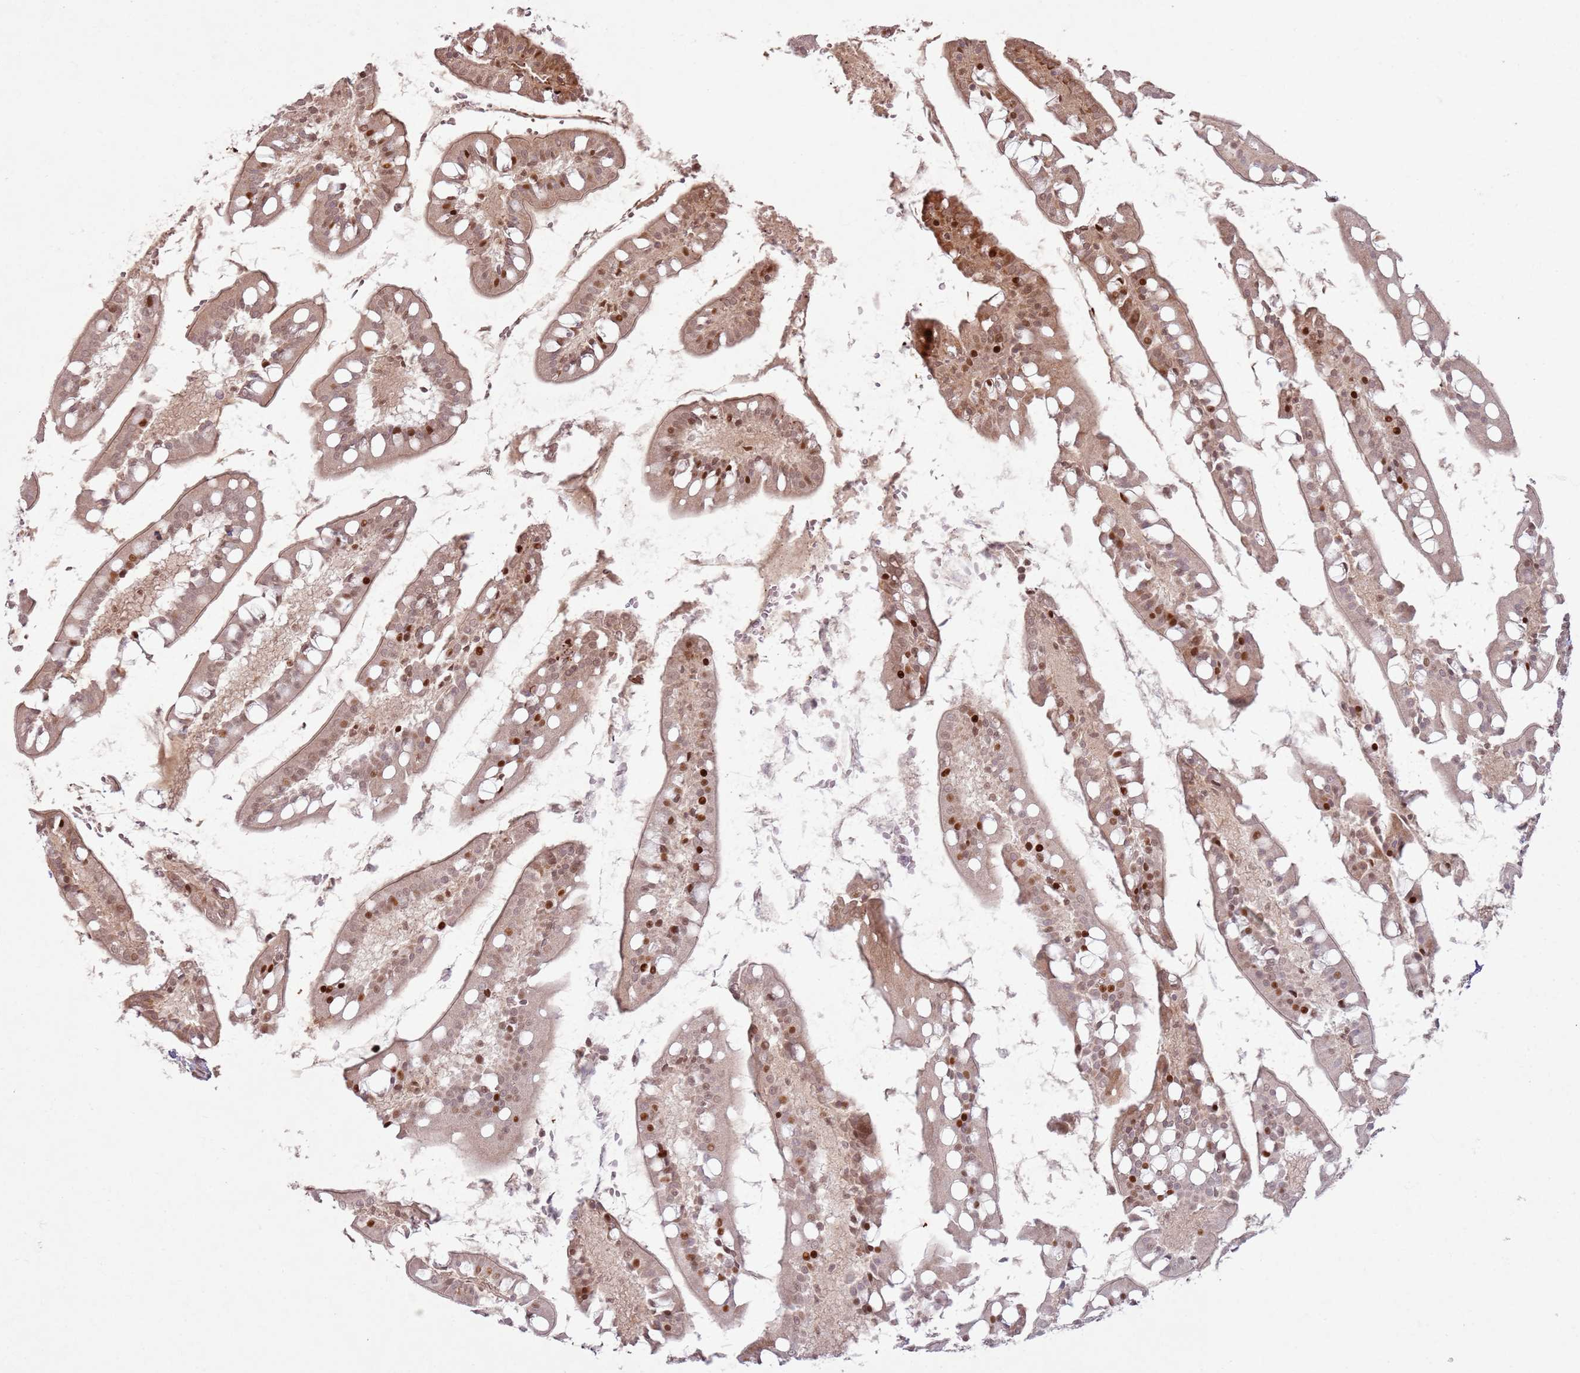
{"staining": {"intensity": "moderate", "quantity": ">75%", "location": "cytoplasmic/membranous,nuclear"}, "tissue": "small intestine", "cell_type": "Glandular cells", "image_type": "normal", "snomed": [{"axis": "morphology", "description": "Normal tissue, NOS"}, {"axis": "topography", "description": "Small intestine"}], "caption": "This histopathology image exhibits IHC staining of benign small intestine, with medium moderate cytoplasmic/membranous,nuclear expression in approximately >75% of glandular cells.", "gene": "KLHL36", "patient": {"sex": "male", "age": 52}}